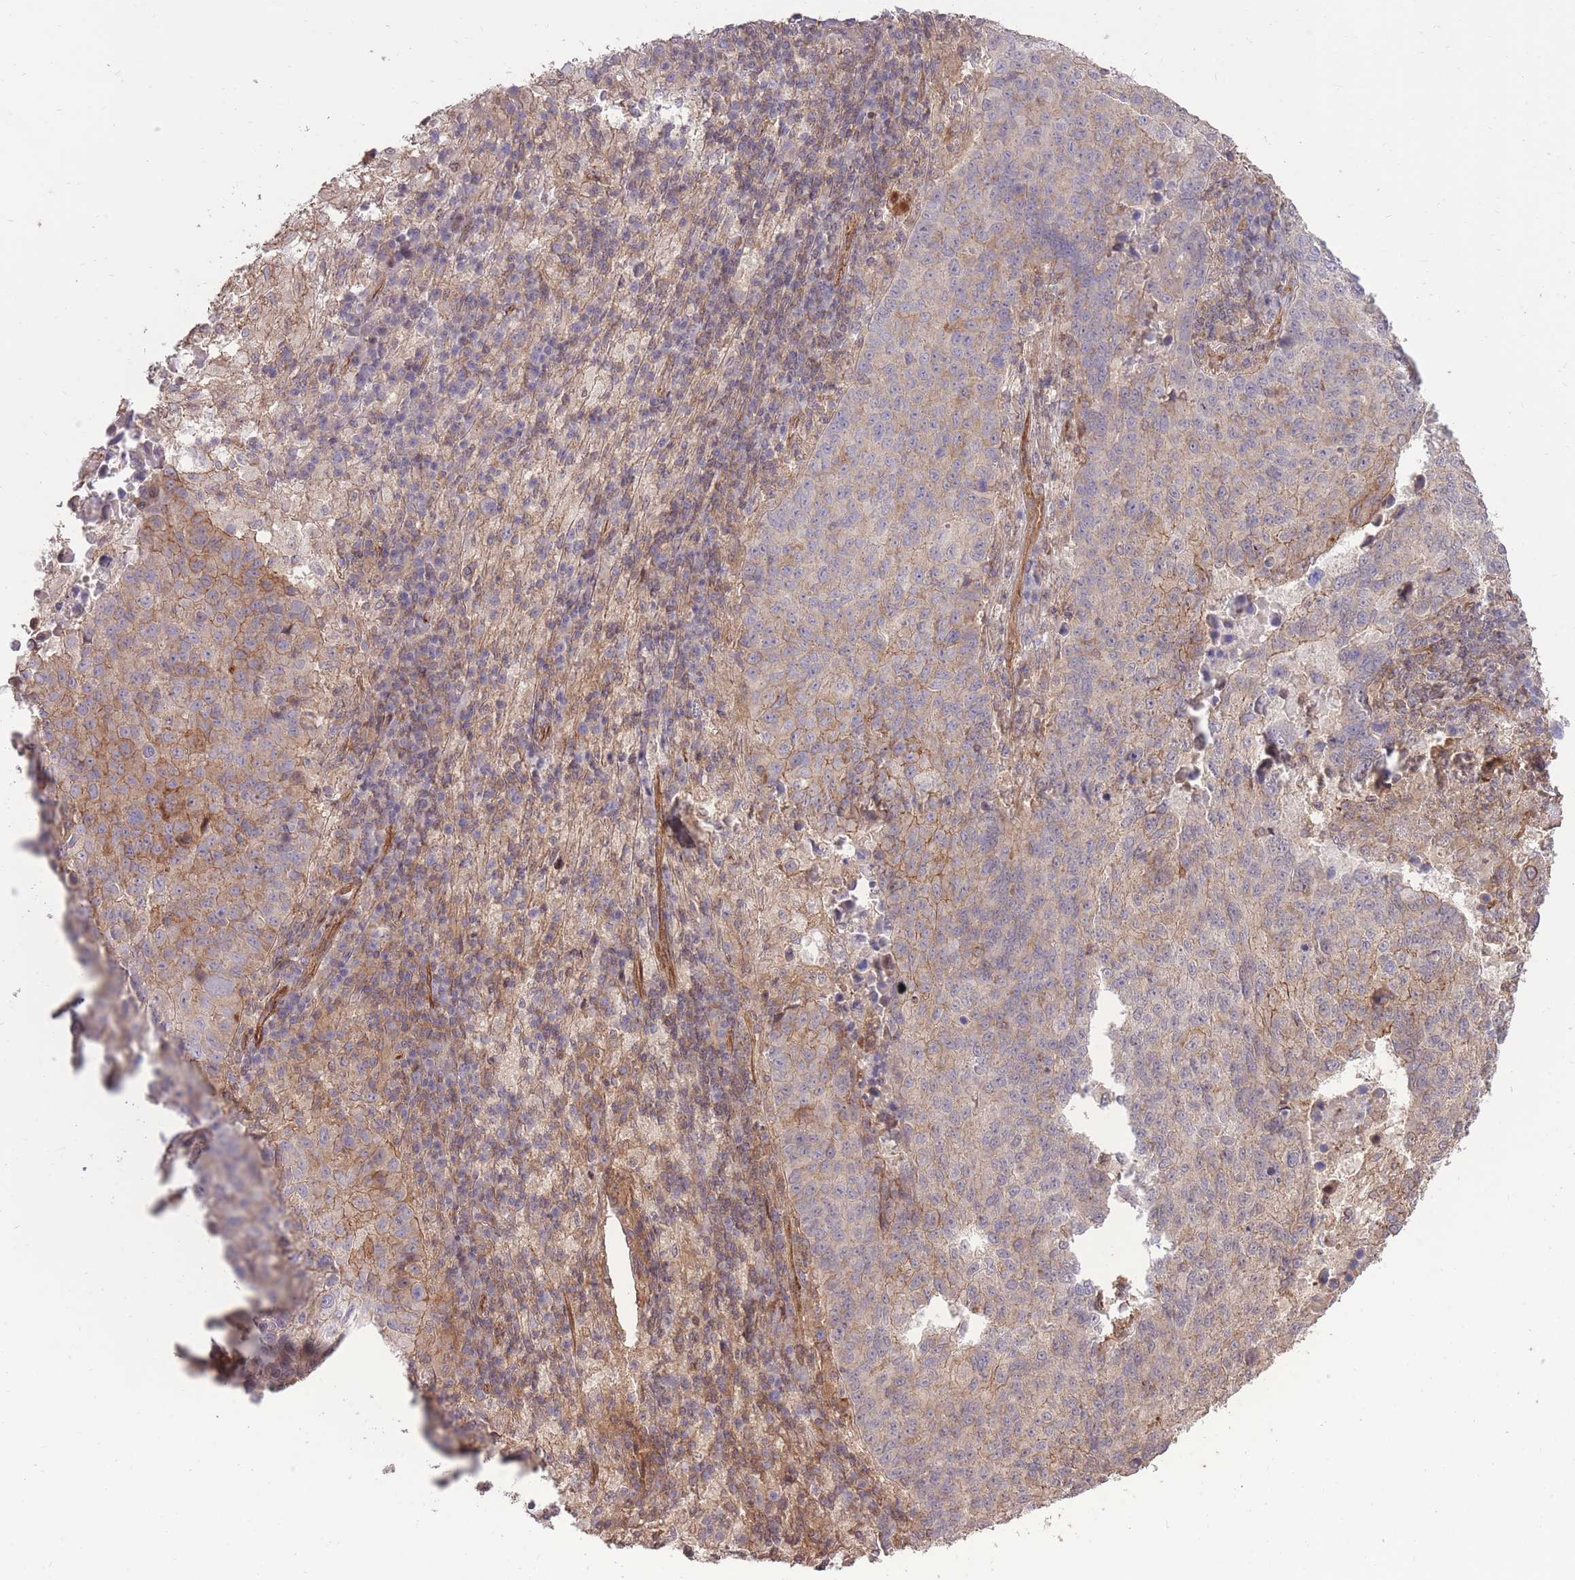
{"staining": {"intensity": "moderate", "quantity": "<25%", "location": "cytoplasmic/membranous"}, "tissue": "lung cancer", "cell_type": "Tumor cells", "image_type": "cancer", "snomed": [{"axis": "morphology", "description": "Squamous cell carcinoma, NOS"}, {"axis": "topography", "description": "Lung"}], "caption": "About <25% of tumor cells in lung squamous cell carcinoma demonstrate moderate cytoplasmic/membranous protein positivity as visualized by brown immunohistochemical staining.", "gene": "PLD1", "patient": {"sex": "male", "age": 73}}